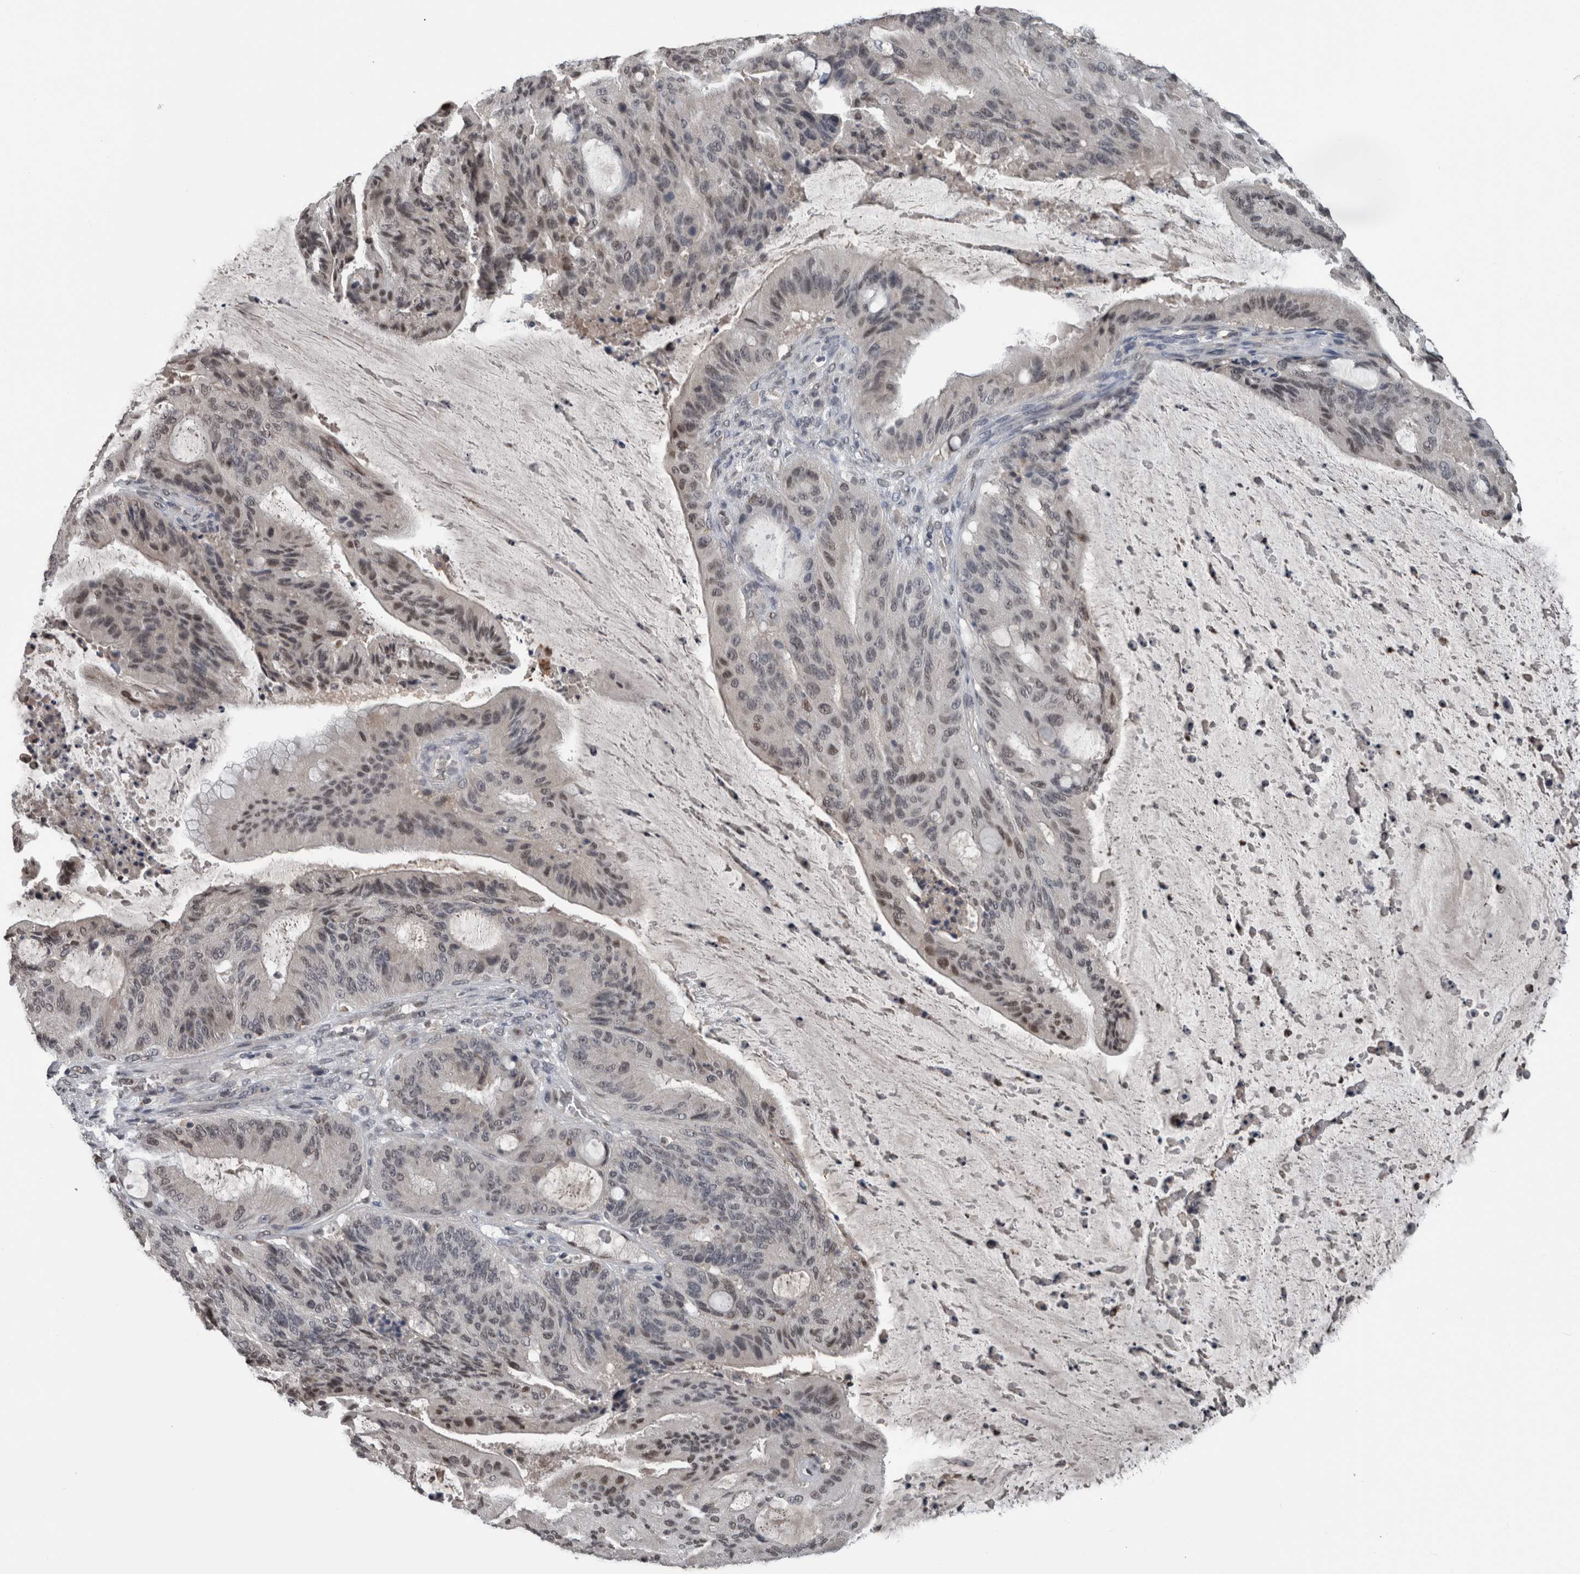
{"staining": {"intensity": "weak", "quantity": "<25%", "location": "nuclear"}, "tissue": "liver cancer", "cell_type": "Tumor cells", "image_type": "cancer", "snomed": [{"axis": "morphology", "description": "Normal tissue, NOS"}, {"axis": "morphology", "description": "Cholangiocarcinoma"}, {"axis": "topography", "description": "Liver"}, {"axis": "topography", "description": "Peripheral nerve tissue"}], "caption": "Liver cholangiocarcinoma stained for a protein using immunohistochemistry (IHC) displays no expression tumor cells.", "gene": "MAFF", "patient": {"sex": "female", "age": 73}}